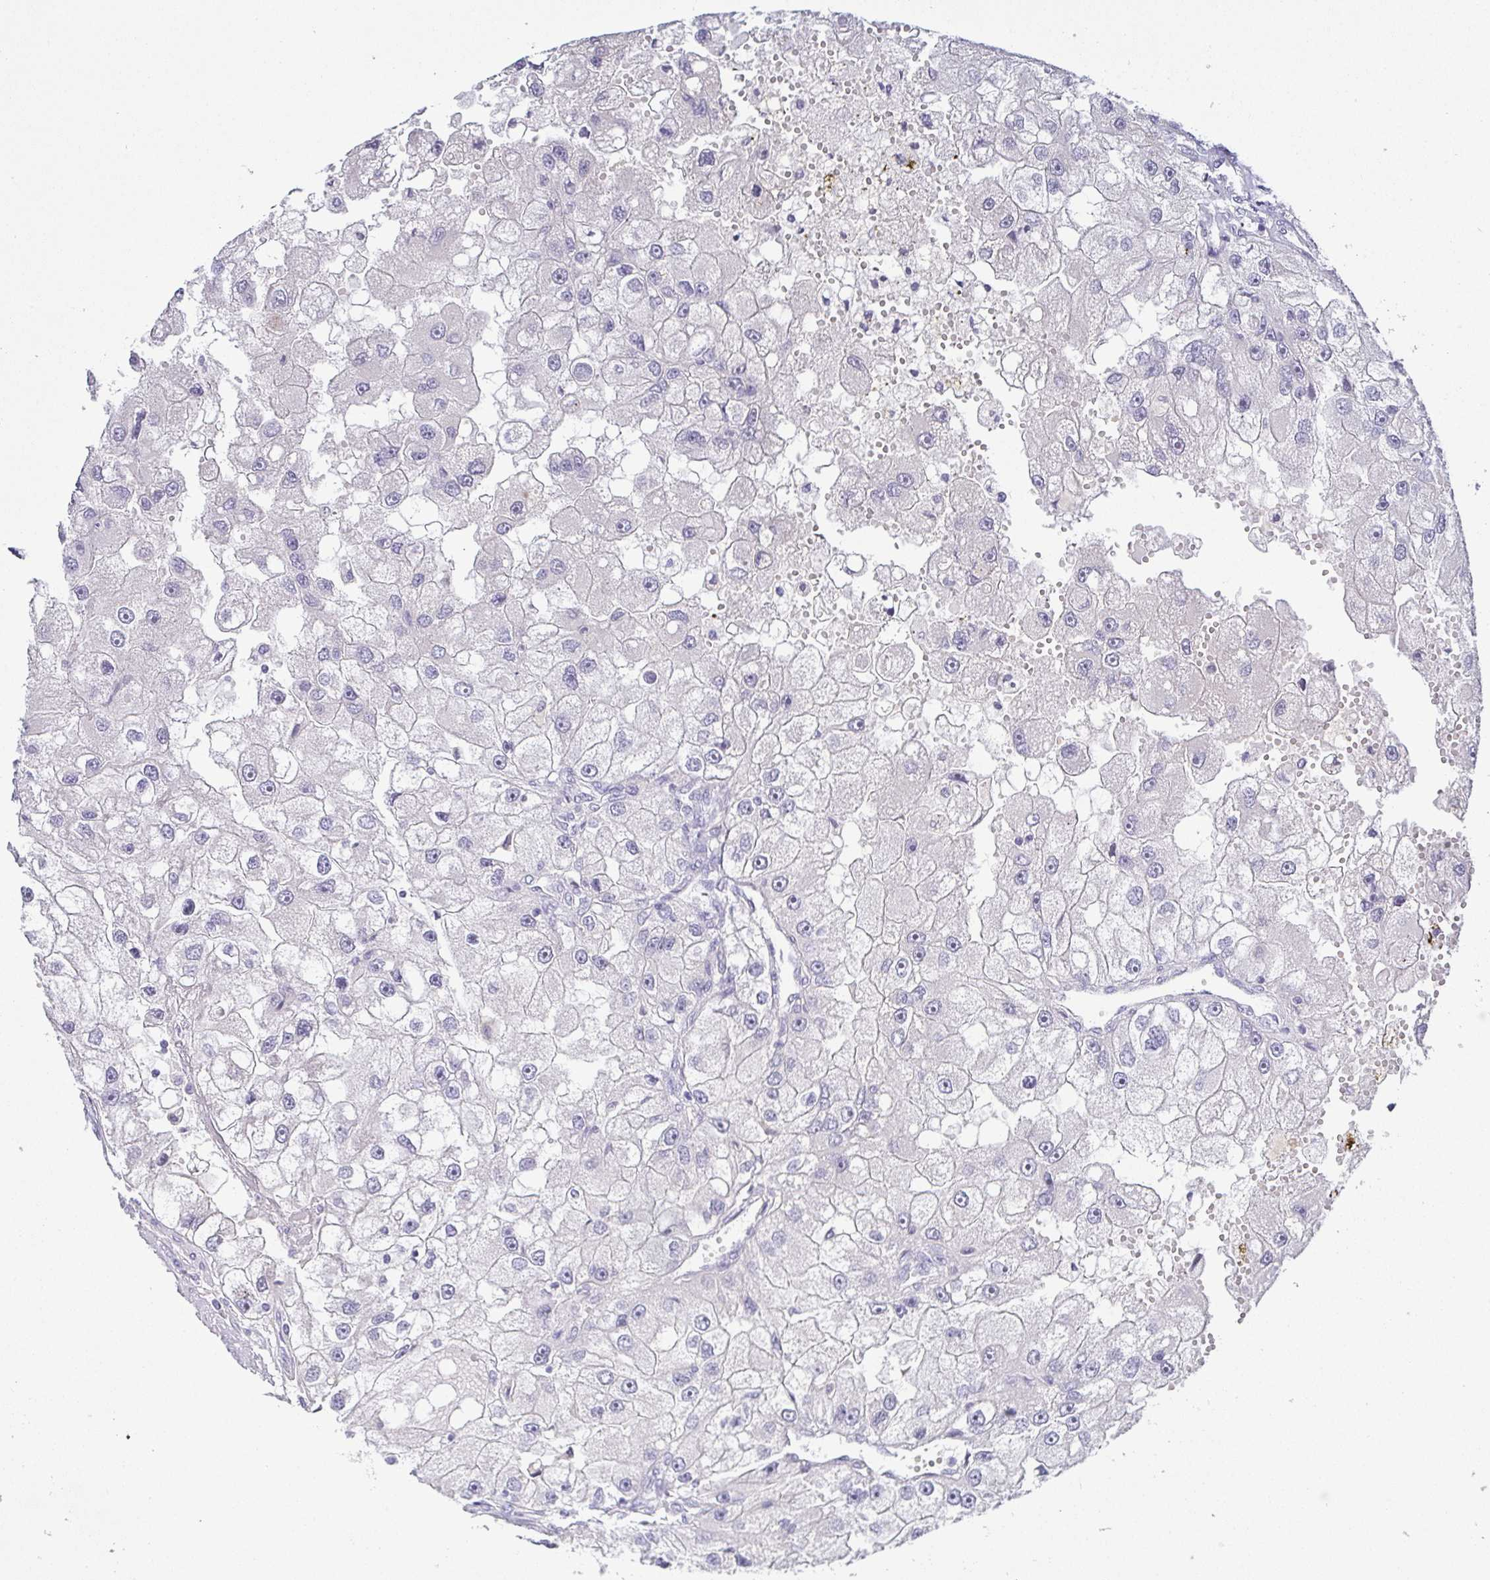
{"staining": {"intensity": "negative", "quantity": "none", "location": "none"}, "tissue": "renal cancer", "cell_type": "Tumor cells", "image_type": "cancer", "snomed": [{"axis": "morphology", "description": "Adenocarcinoma, NOS"}, {"axis": "topography", "description": "Kidney"}], "caption": "IHC of human renal cancer demonstrates no staining in tumor cells.", "gene": "RNASE7", "patient": {"sex": "male", "age": 63}}